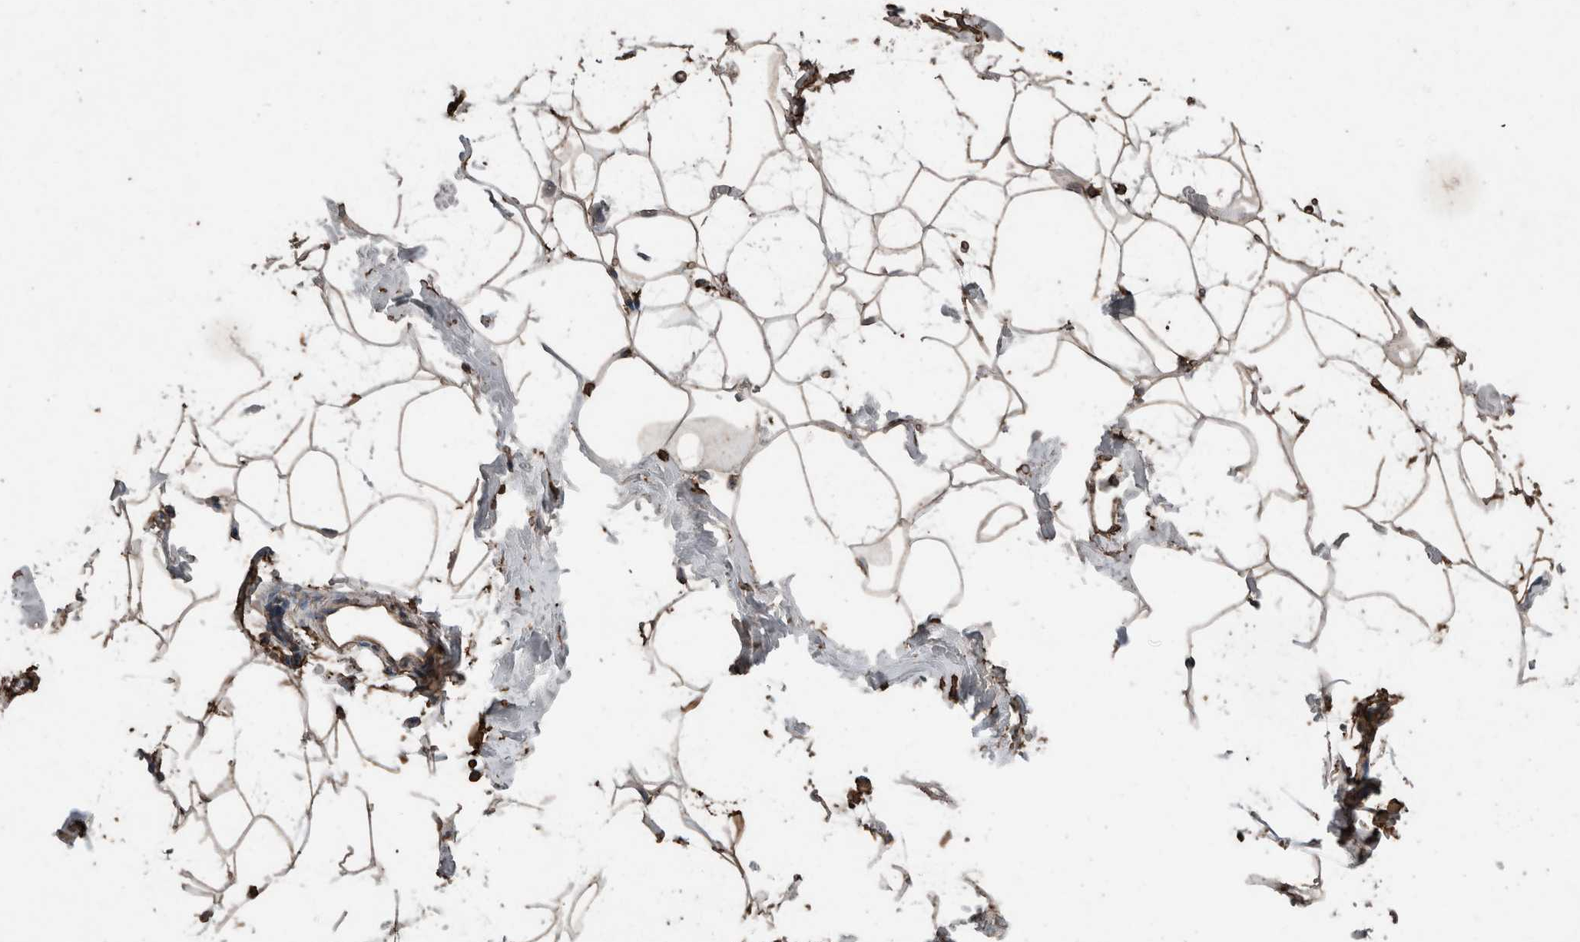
{"staining": {"intensity": "weak", "quantity": ">75%", "location": "cytoplasmic/membranous"}, "tissue": "adipose tissue", "cell_type": "Adipocytes", "image_type": "normal", "snomed": [{"axis": "morphology", "description": "Normal tissue, NOS"}, {"axis": "morphology", "description": "Fibrosis, NOS"}, {"axis": "topography", "description": "Breast"}, {"axis": "topography", "description": "Adipose tissue"}], "caption": "This is a histology image of immunohistochemistry staining of benign adipose tissue, which shows weak staining in the cytoplasmic/membranous of adipocytes.", "gene": "S100A10", "patient": {"sex": "female", "age": 39}}